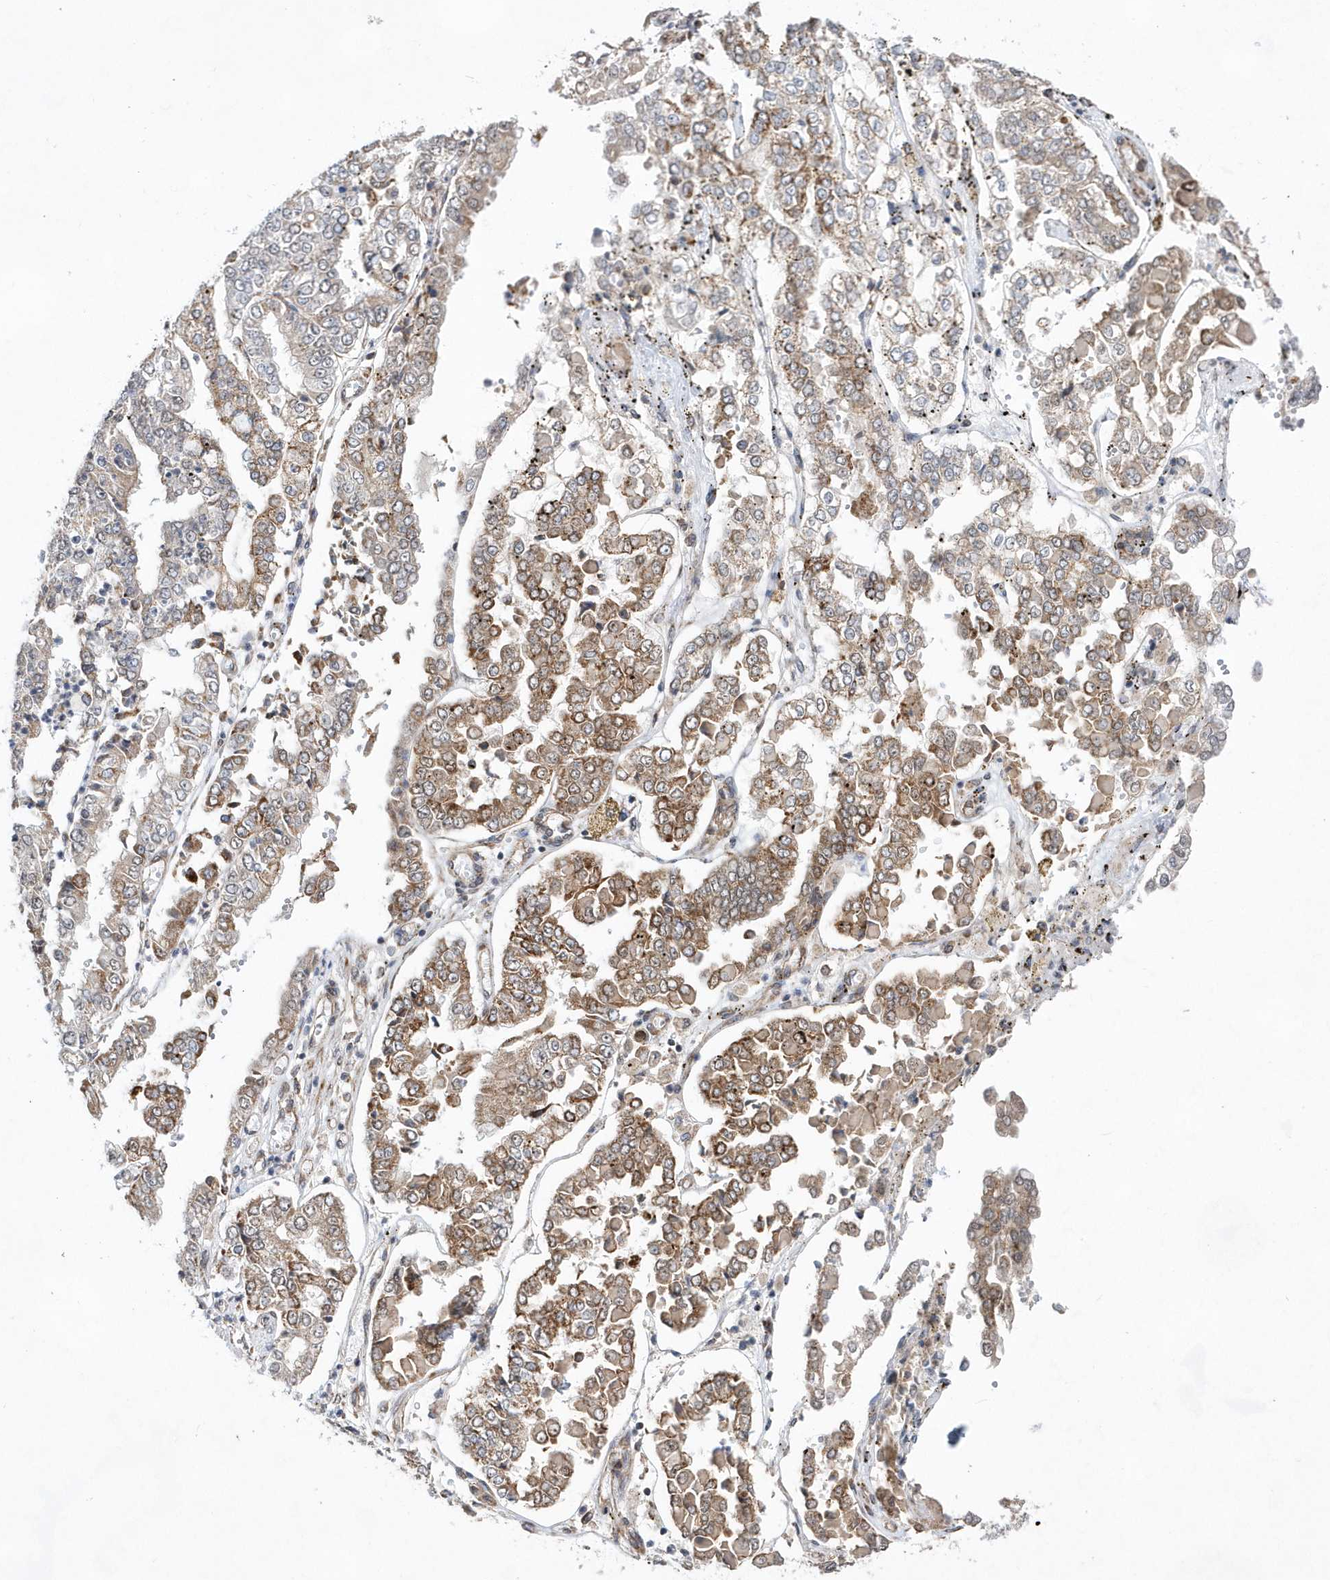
{"staining": {"intensity": "moderate", "quantity": "25%-75%", "location": "cytoplasmic/membranous"}, "tissue": "stomach cancer", "cell_type": "Tumor cells", "image_type": "cancer", "snomed": [{"axis": "morphology", "description": "Adenocarcinoma, NOS"}, {"axis": "topography", "description": "Stomach"}], "caption": "A brown stain shows moderate cytoplasmic/membranous positivity of a protein in human stomach adenocarcinoma tumor cells.", "gene": "DALRD3", "patient": {"sex": "male", "age": 76}}